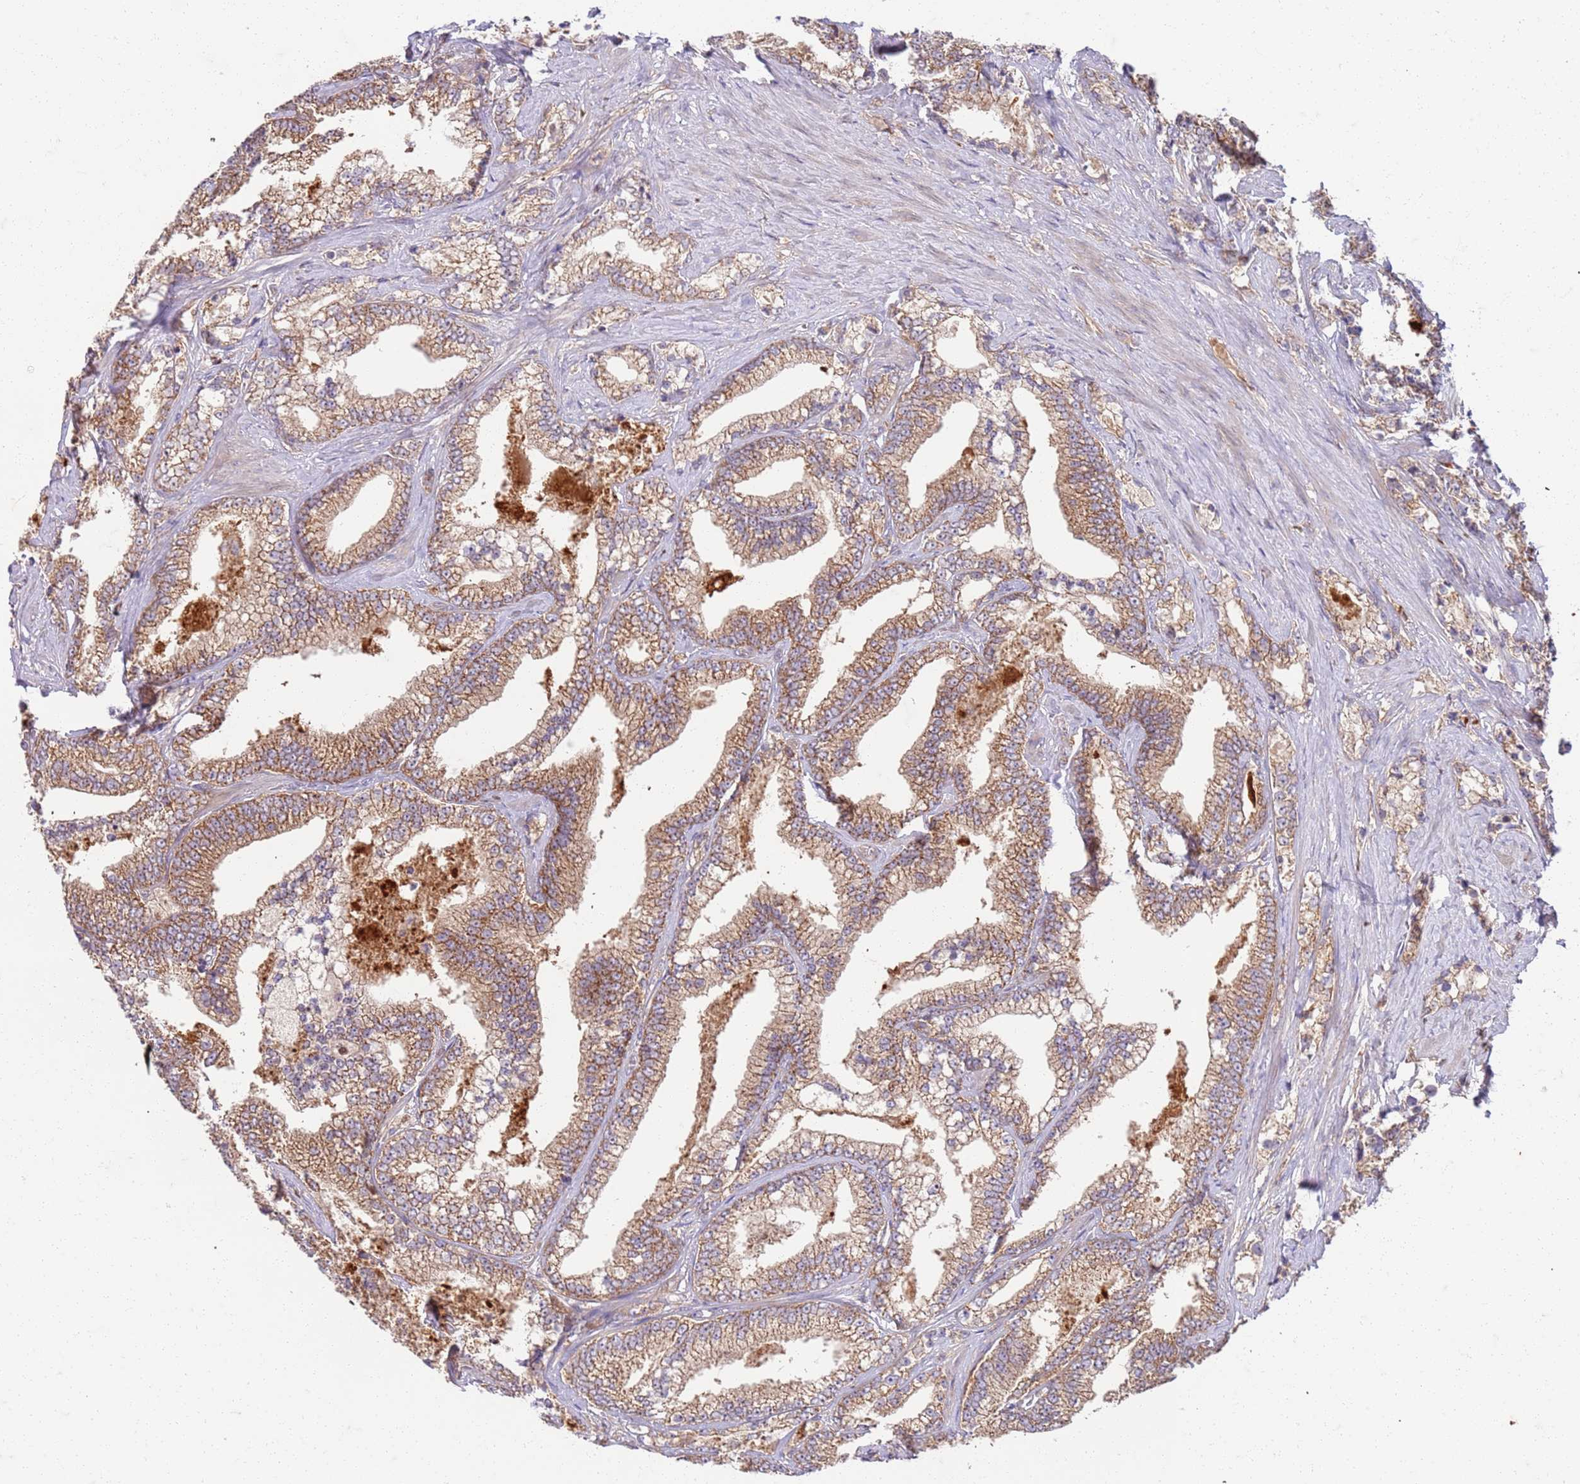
{"staining": {"intensity": "moderate", "quantity": ">75%", "location": "cytoplasmic/membranous"}, "tissue": "prostate cancer", "cell_type": "Tumor cells", "image_type": "cancer", "snomed": [{"axis": "morphology", "description": "Adenocarcinoma, High grade"}, {"axis": "topography", "description": "Prostate and seminal vesicle, NOS"}], "caption": "IHC (DAB (3,3'-diaminobenzidine)) staining of human prostate cancer (adenocarcinoma (high-grade)) shows moderate cytoplasmic/membranous protein expression in approximately >75% of tumor cells.", "gene": "OSBP", "patient": {"sex": "male", "age": 67}}